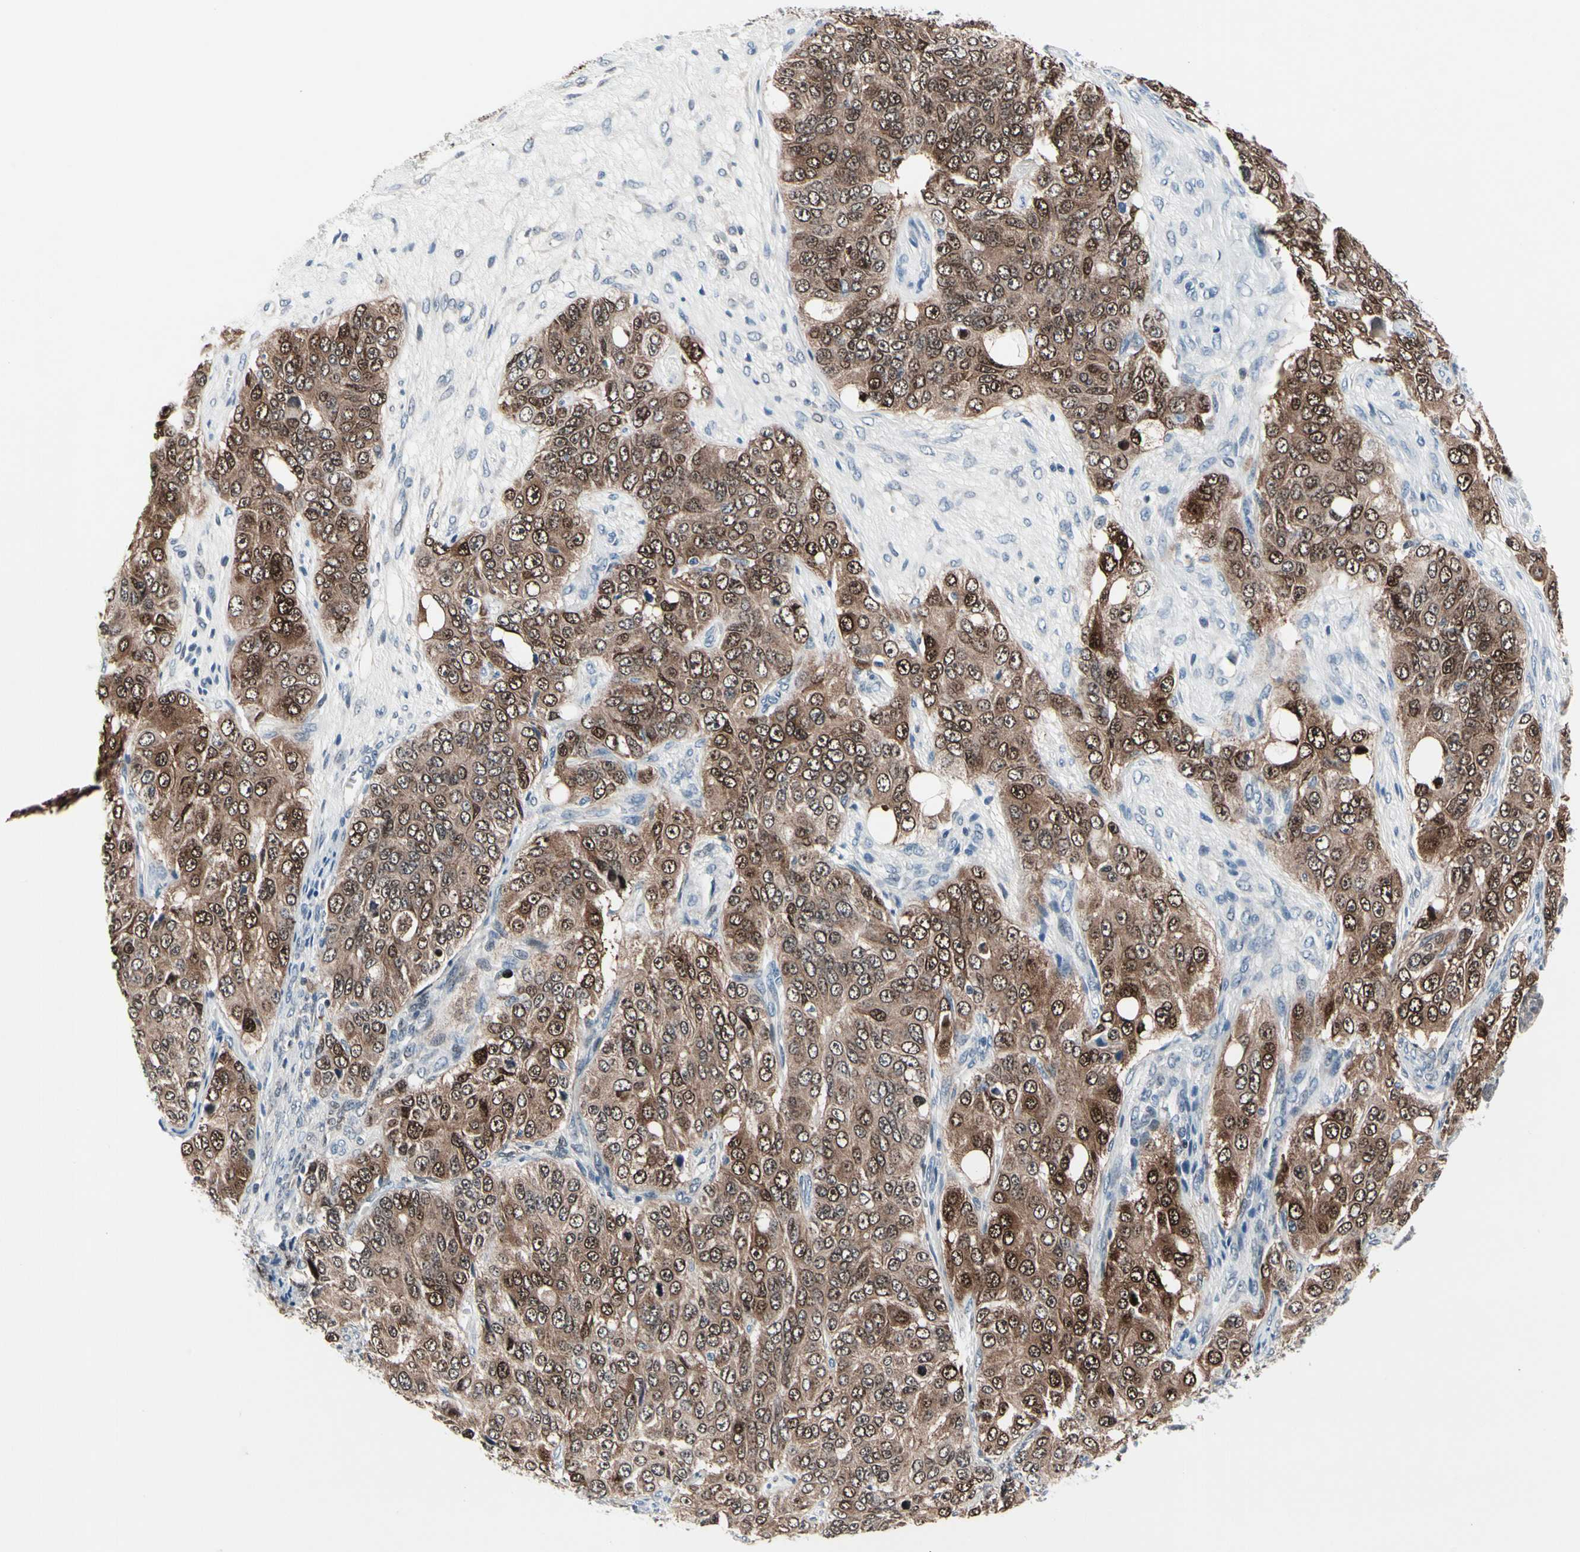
{"staining": {"intensity": "moderate", "quantity": ">75%", "location": "cytoplasmic/membranous,nuclear"}, "tissue": "ovarian cancer", "cell_type": "Tumor cells", "image_type": "cancer", "snomed": [{"axis": "morphology", "description": "Carcinoma, endometroid"}, {"axis": "topography", "description": "Ovary"}], "caption": "Brown immunohistochemical staining in human ovarian cancer demonstrates moderate cytoplasmic/membranous and nuclear expression in about >75% of tumor cells.", "gene": "TXN", "patient": {"sex": "female", "age": 51}}